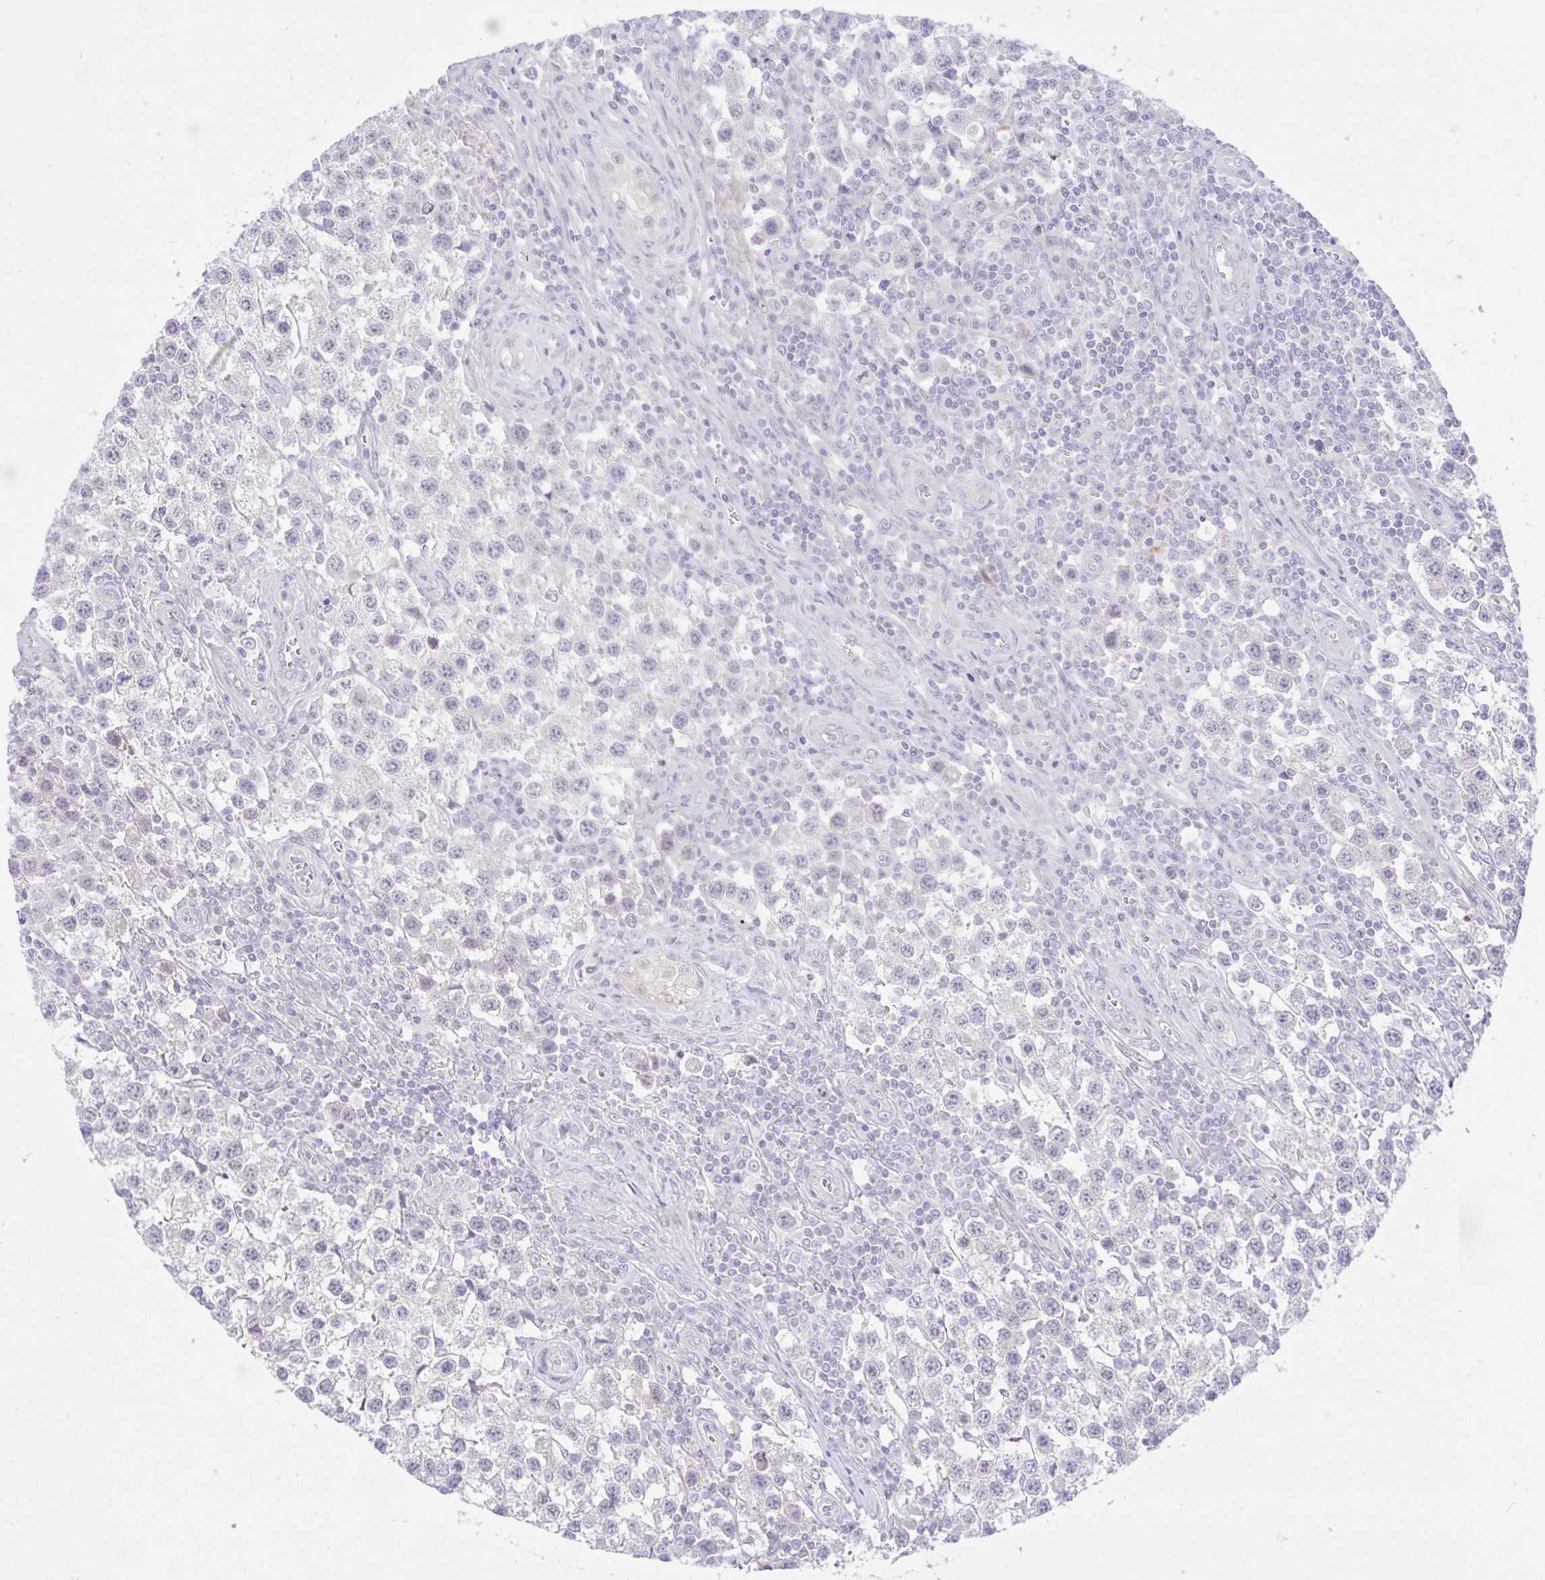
{"staining": {"intensity": "negative", "quantity": "none", "location": "none"}, "tissue": "testis cancer", "cell_type": "Tumor cells", "image_type": "cancer", "snomed": [{"axis": "morphology", "description": "Seminoma, NOS"}, {"axis": "topography", "description": "Testis"}], "caption": "This photomicrograph is of seminoma (testis) stained with immunohistochemistry to label a protein in brown with the nuclei are counter-stained blue. There is no positivity in tumor cells.", "gene": "ZNF101", "patient": {"sex": "male", "age": 34}}